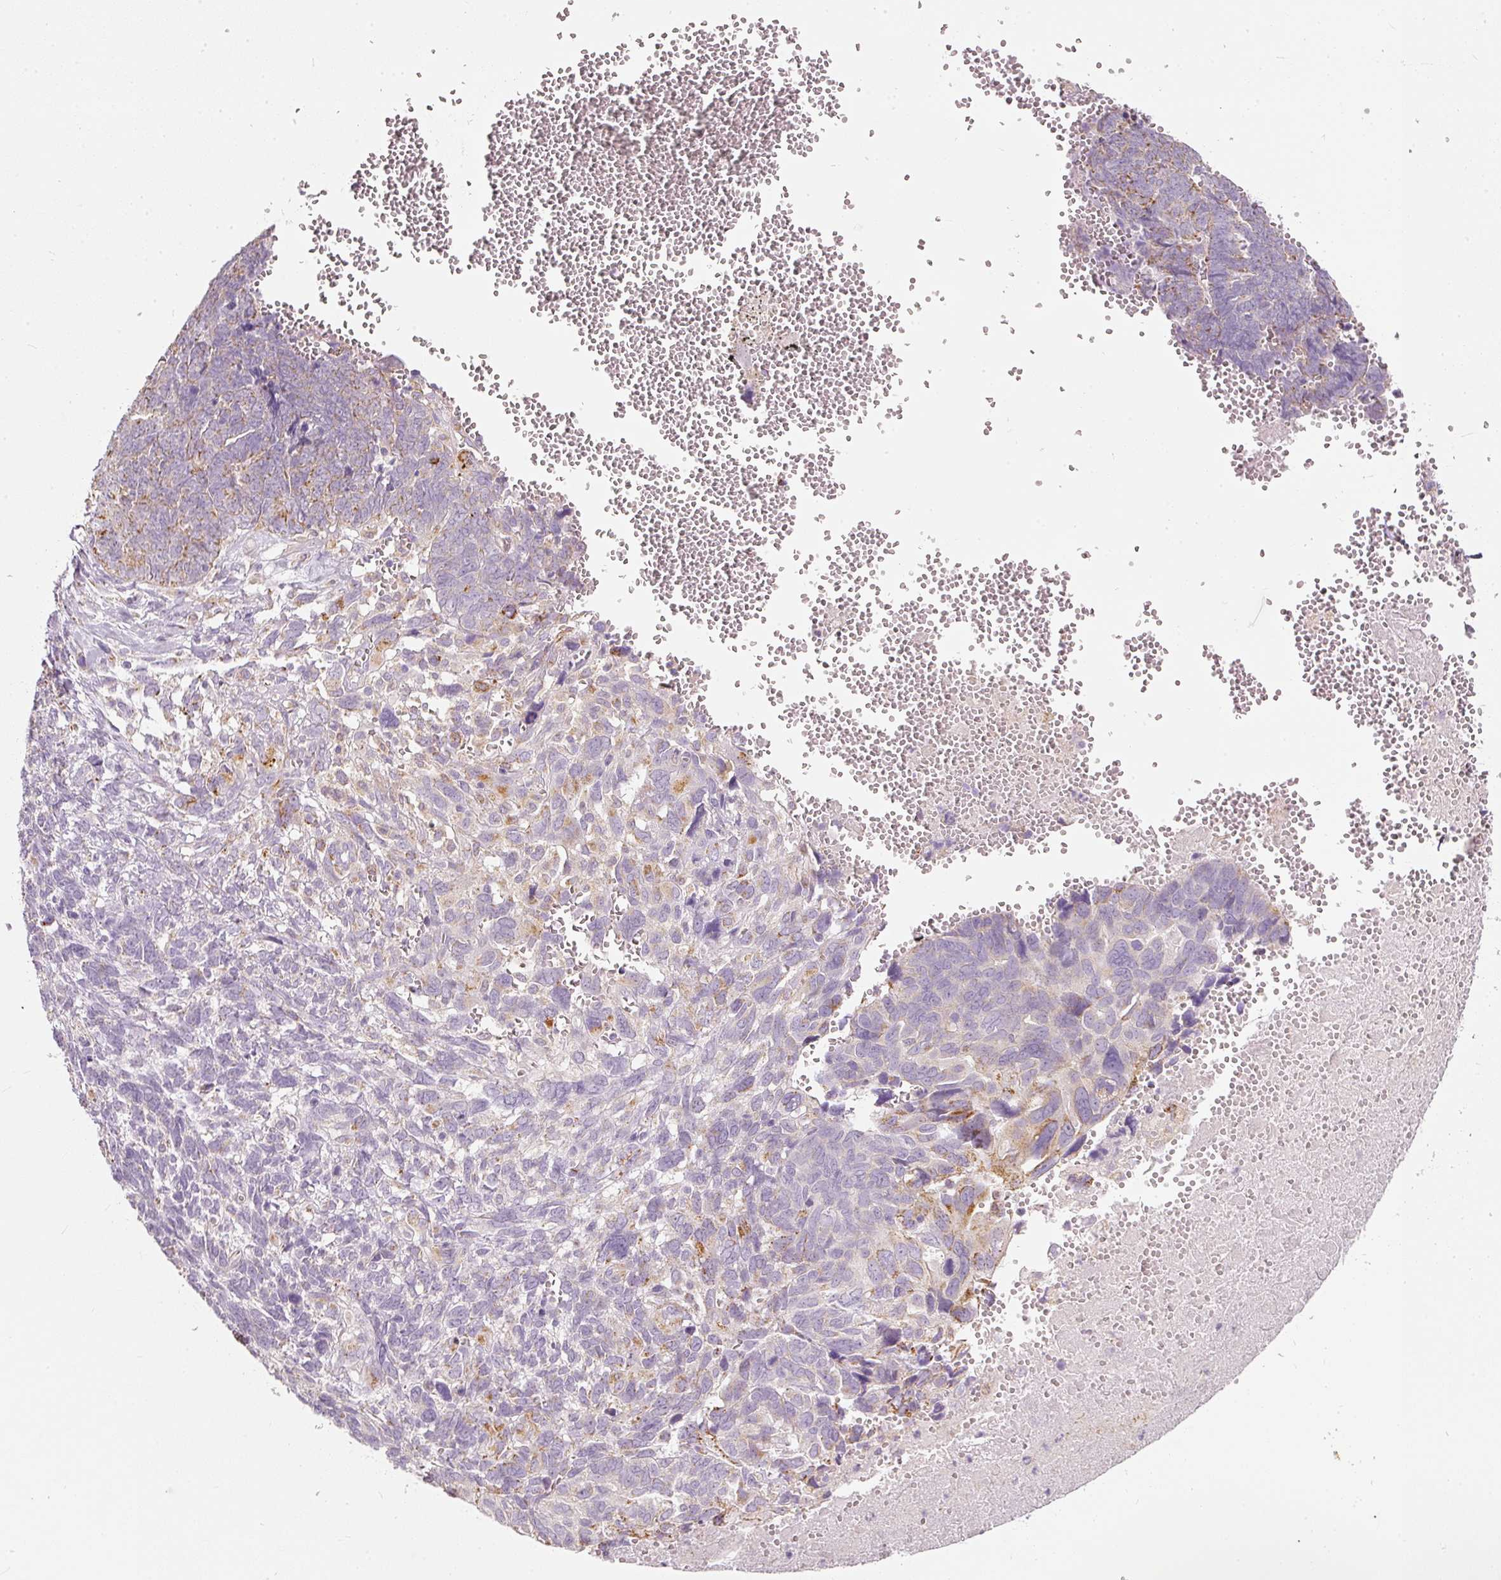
{"staining": {"intensity": "moderate", "quantity": "<25%", "location": "cytoplasmic/membranous"}, "tissue": "ovarian cancer", "cell_type": "Tumor cells", "image_type": "cancer", "snomed": [{"axis": "morphology", "description": "Cystadenocarcinoma, serous, NOS"}, {"axis": "topography", "description": "Ovary"}], "caption": "The micrograph demonstrates a brown stain indicating the presence of a protein in the cytoplasmic/membranous of tumor cells in serous cystadenocarcinoma (ovarian).", "gene": "MTHFD2", "patient": {"sex": "female", "age": 79}}